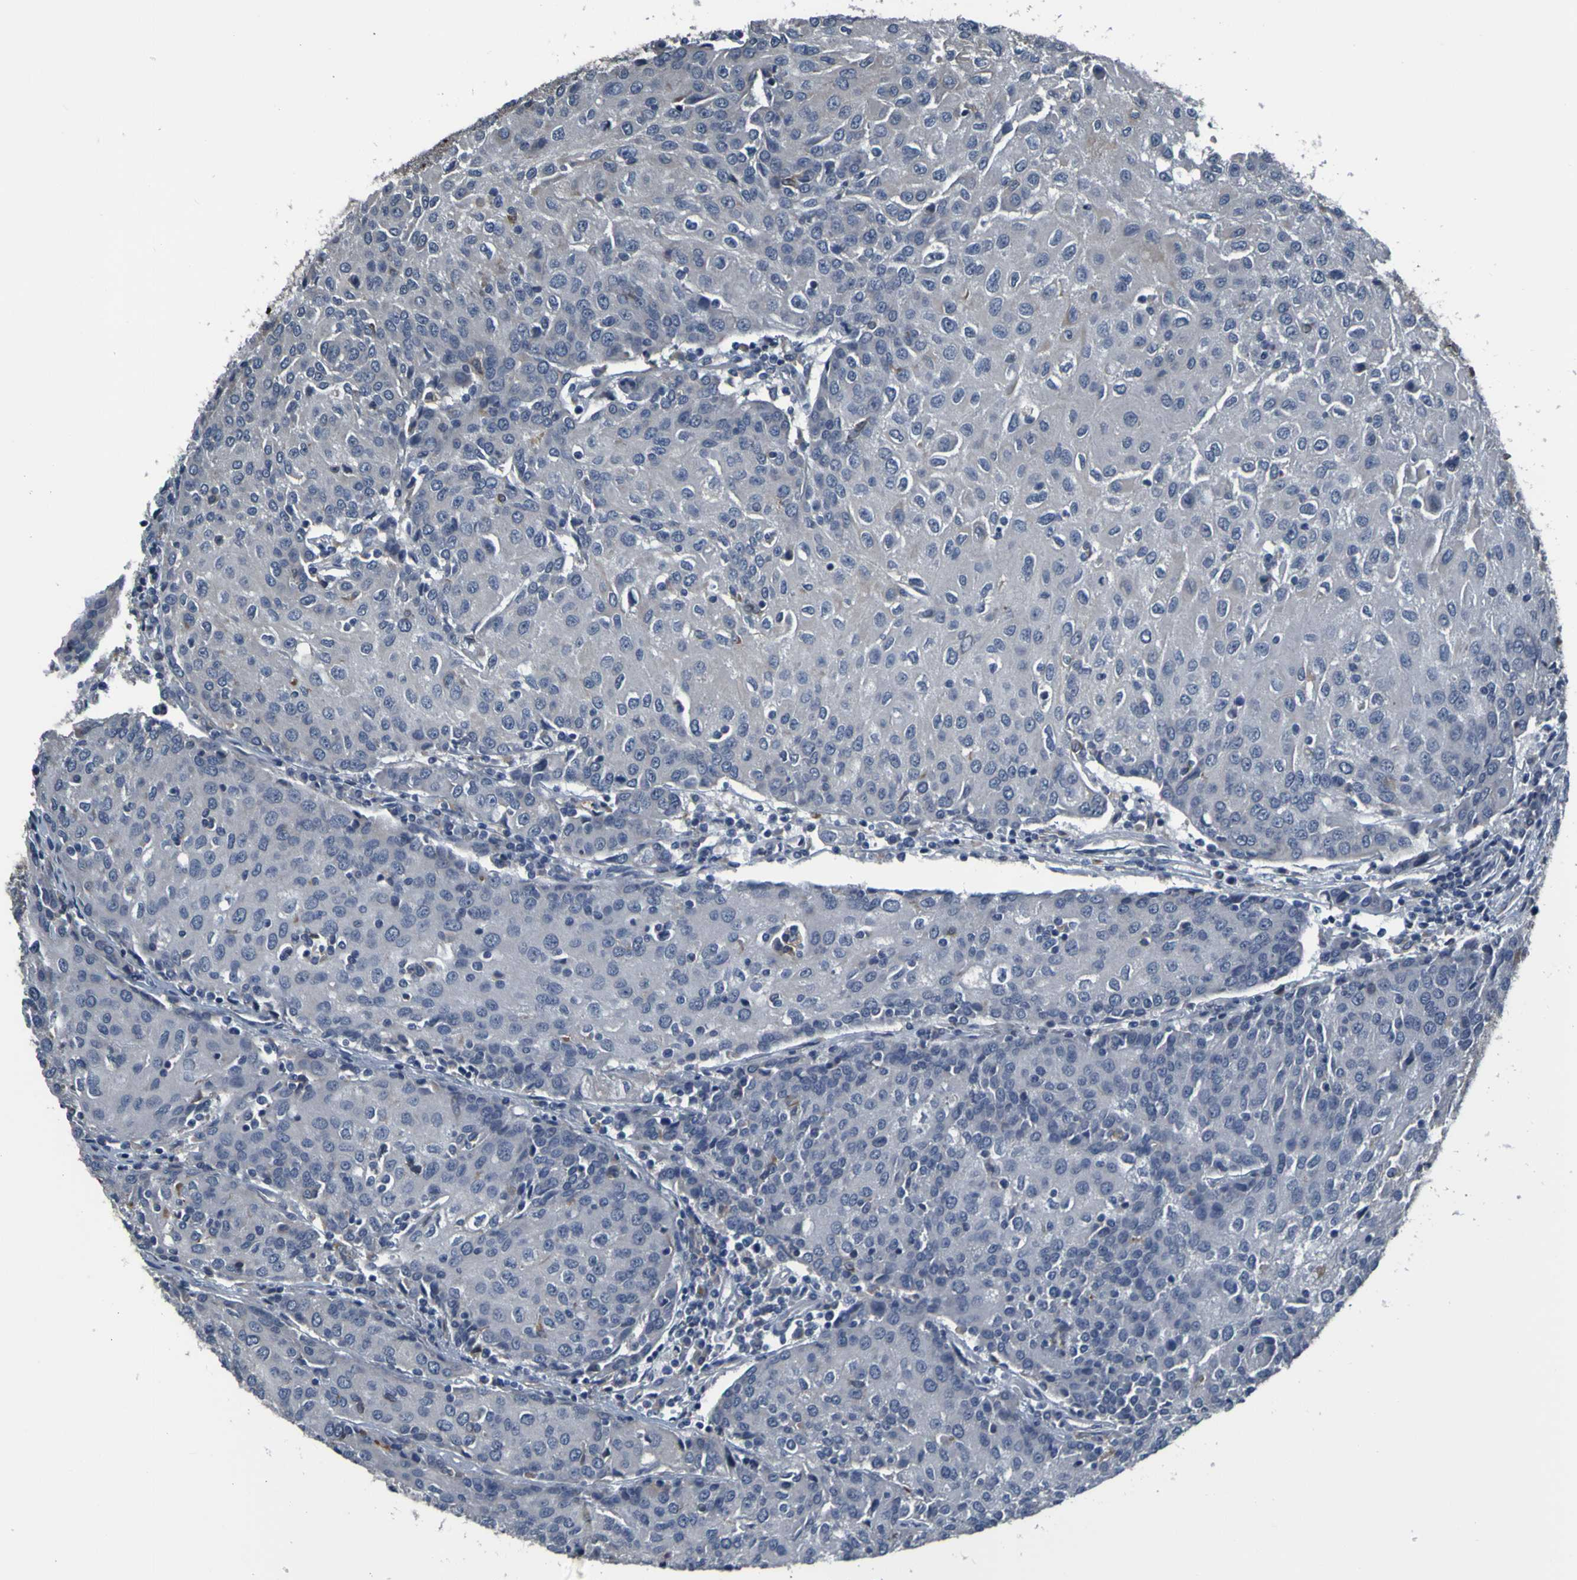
{"staining": {"intensity": "negative", "quantity": "none", "location": "none"}, "tissue": "urothelial cancer", "cell_type": "Tumor cells", "image_type": "cancer", "snomed": [{"axis": "morphology", "description": "Urothelial carcinoma, High grade"}, {"axis": "topography", "description": "Urinary bladder"}], "caption": "The immunohistochemistry (IHC) photomicrograph has no significant positivity in tumor cells of high-grade urothelial carcinoma tissue.", "gene": "GRAMD1A", "patient": {"sex": "female", "age": 85}}